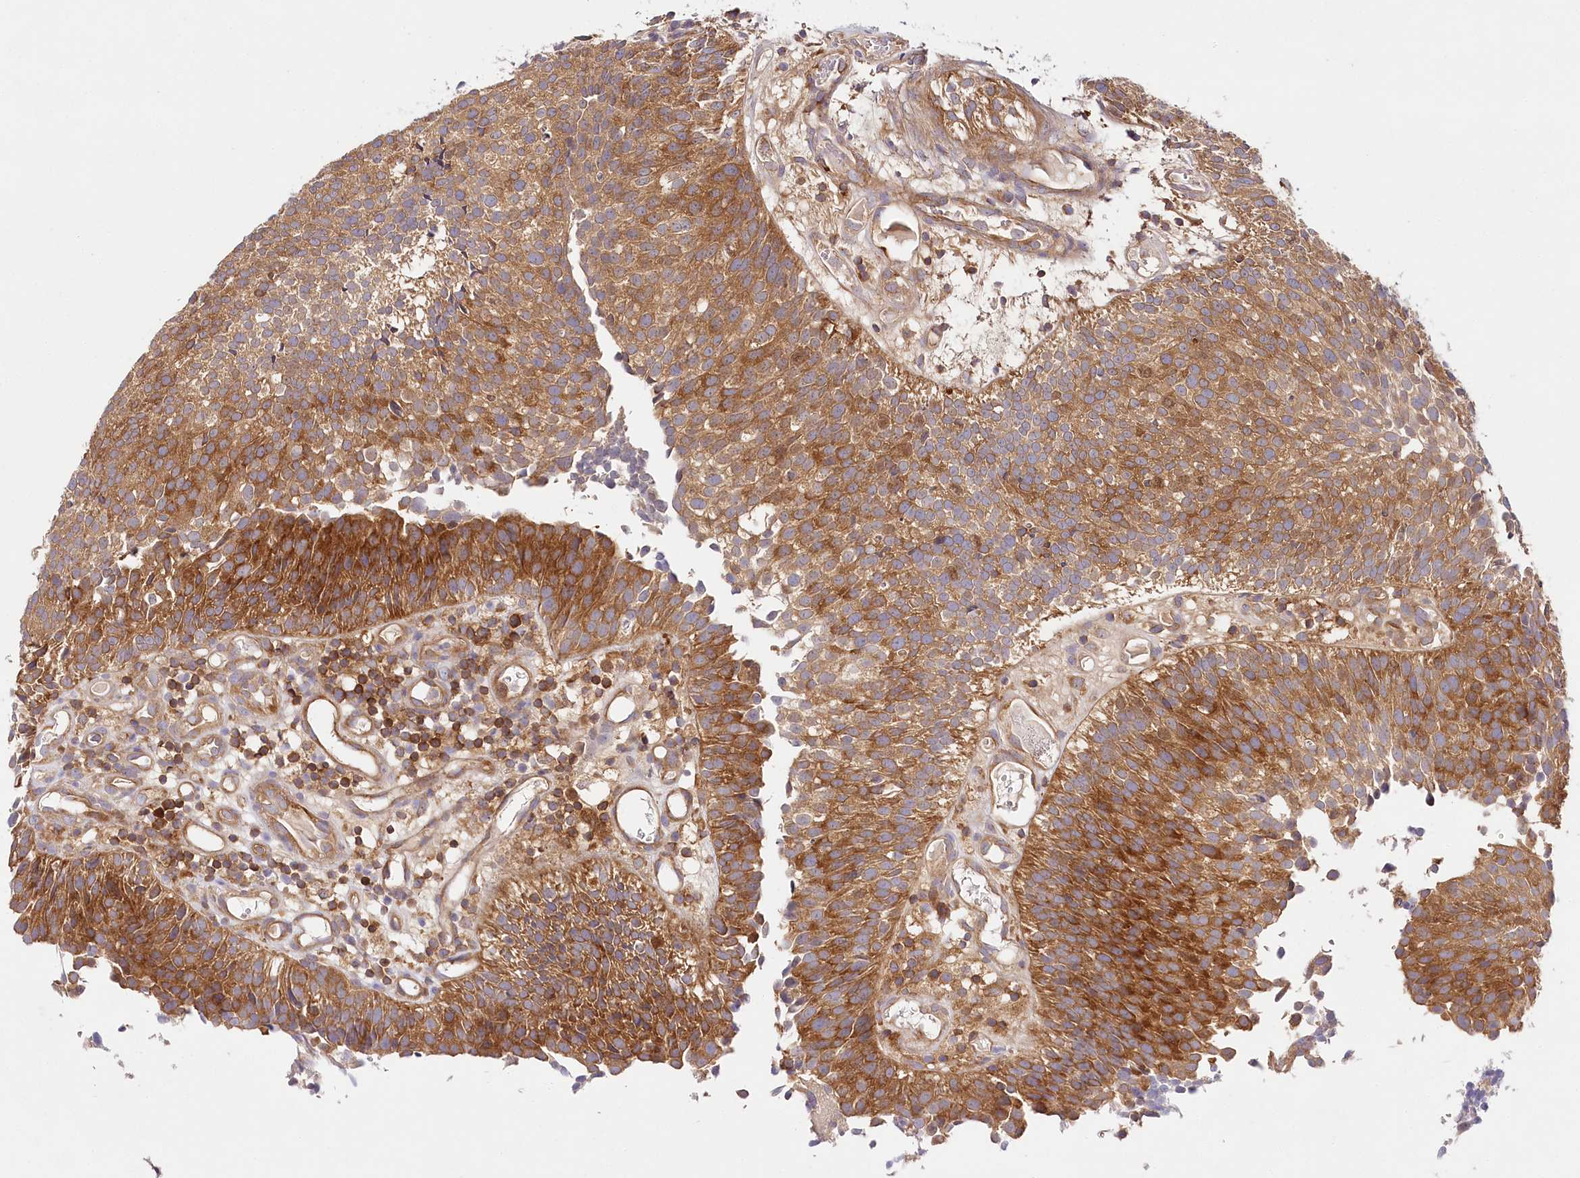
{"staining": {"intensity": "moderate", "quantity": ">75%", "location": "cytoplasmic/membranous"}, "tissue": "urothelial cancer", "cell_type": "Tumor cells", "image_type": "cancer", "snomed": [{"axis": "morphology", "description": "Urothelial carcinoma, Low grade"}, {"axis": "topography", "description": "Urinary bladder"}], "caption": "Protein analysis of urothelial cancer tissue demonstrates moderate cytoplasmic/membranous expression in approximately >75% of tumor cells.", "gene": "ABRAXAS2", "patient": {"sex": "male", "age": 86}}